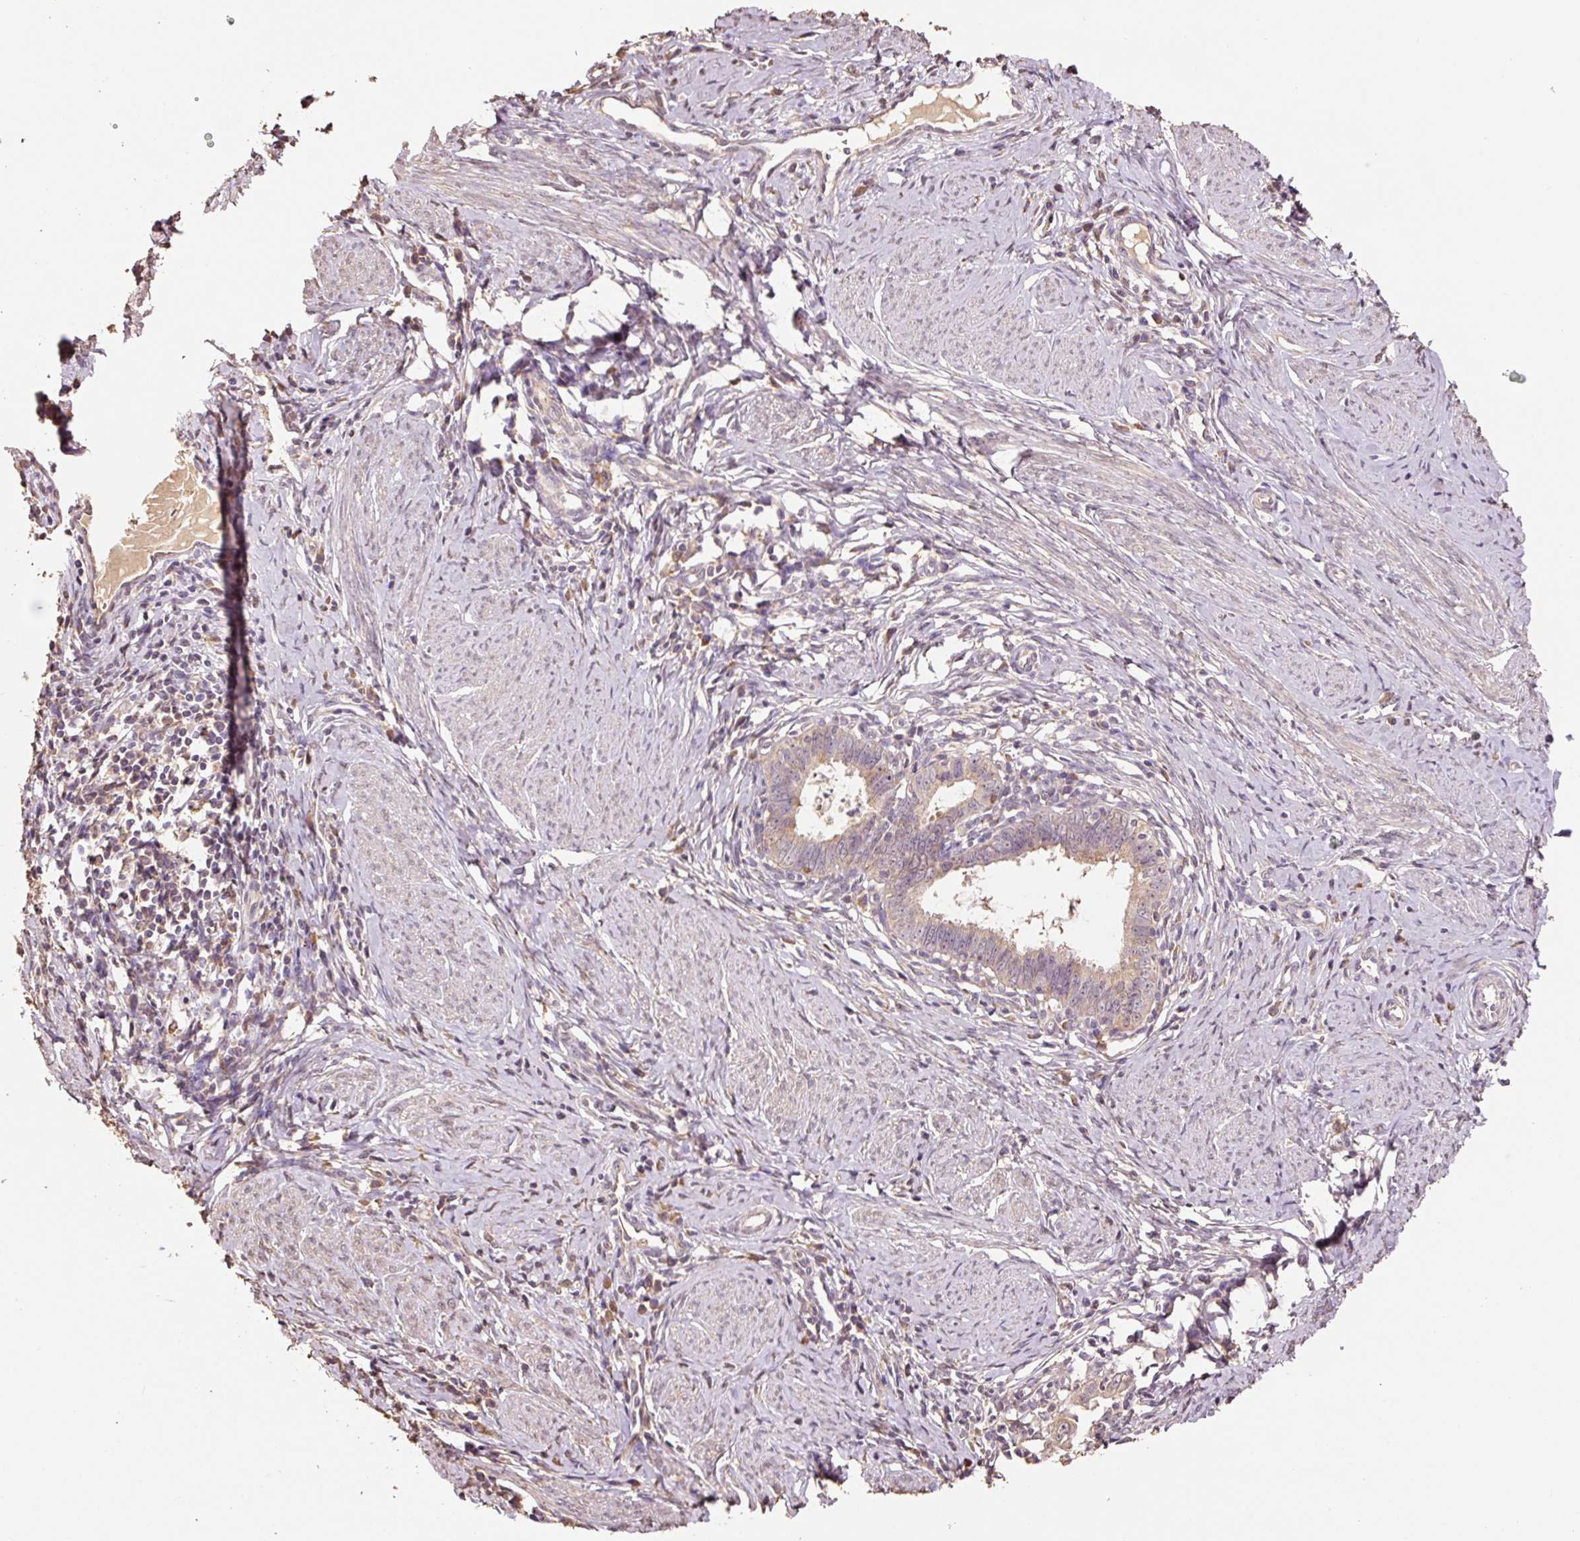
{"staining": {"intensity": "weak", "quantity": ">75%", "location": "cytoplasmic/membranous"}, "tissue": "cervical cancer", "cell_type": "Tumor cells", "image_type": "cancer", "snomed": [{"axis": "morphology", "description": "Adenocarcinoma, NOS"}, {"axis": "topography", "description": "Cervix"}], "caption": "Brown immunohistochemical staining in human cervical adenocarcinoma displays weak cytoplasmic/membranous expression in approximately >75% of tumor cells. (DAB (3,3'-diaminobenzidine) IHC, brown staining for protein, blue staining for nuclei).", "gene": "HERC2", "patient": {"sex": "female", "age": 36}}